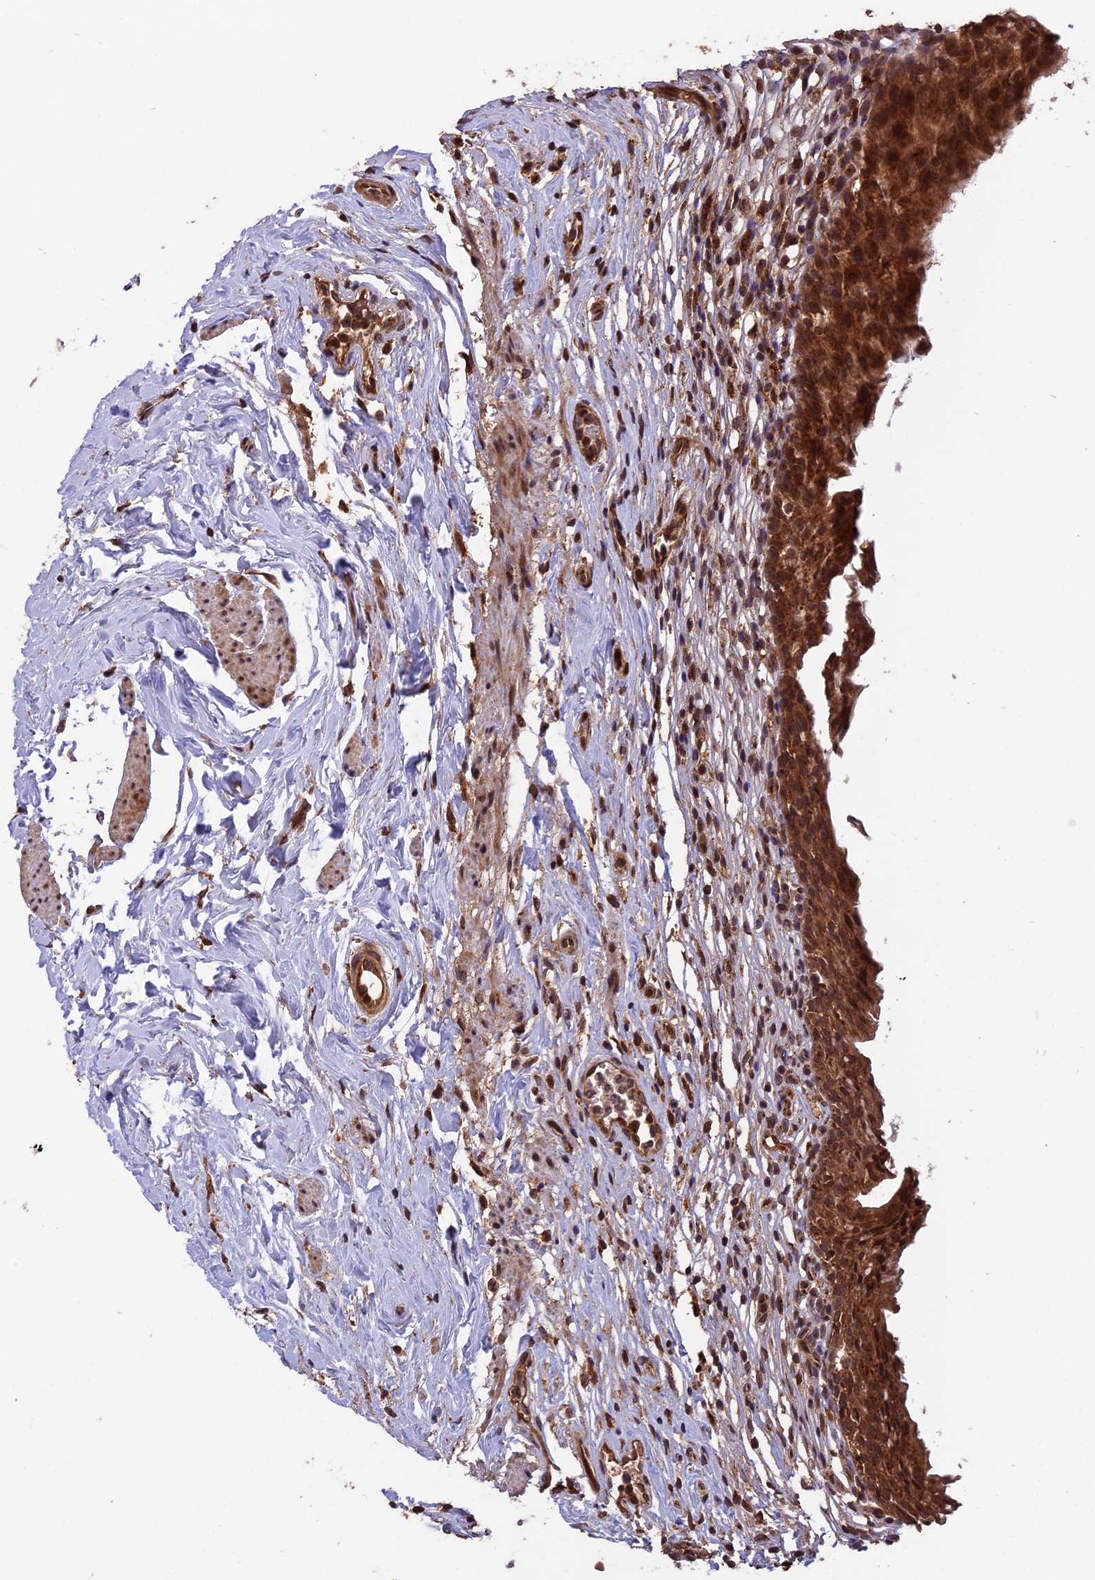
{"staining": {"intensity": "moderate", "quantity": ">75%", "location": "cytoplasmic/membranous,nuclear"}, "tissue": "urinary bladder", "cell_type": "Urothelial cells", "image_type": "normal", "snomed": [{"axis": "morphology", "description": "Normal tissue, NOS"}, {"axis": "morphology", "description": "Inflammation, NOS"}, {"axis": "topography", "description": "Urinary bladder"}], "caption": "Immunohistochemistry (IHC) of normal urinary bladder displays medium levels of moderate cytoplasmic/membranous,nuclear positivity in approximately >75% of urothelial cells. (DAB (3,3'-diaminobenzidine) = brown stain, brightfield microscopy at high magnification).", "gene": "ESCO1", "patient": {"sex": "male", "age": 63}}